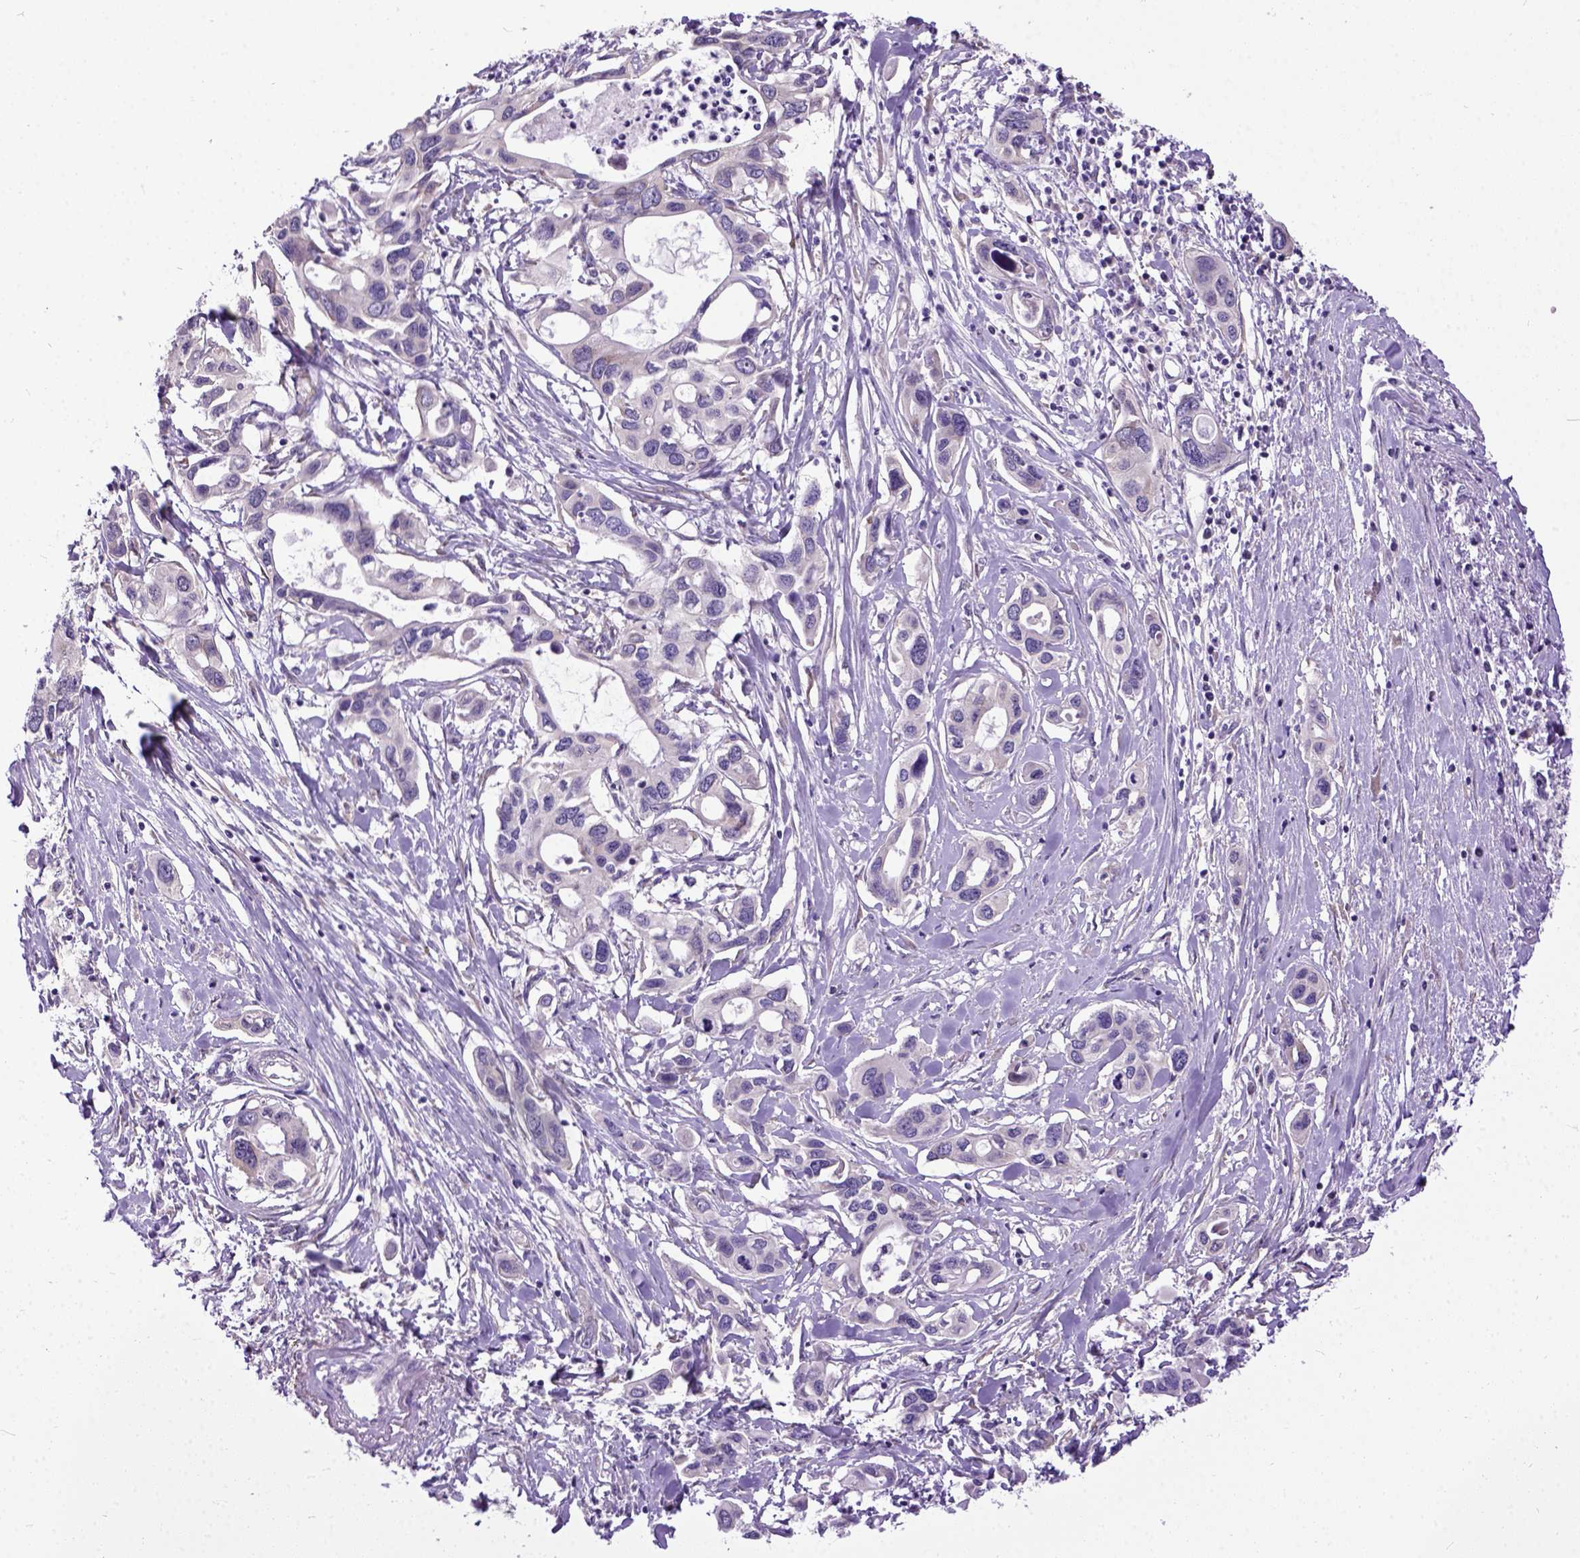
{"staining": {"intensity": "negative", "quantity": "none", "location": "none"}, "tissue": "pancreatic cancer", "cell_type": "Tumor cells", "image_type": "cancer", "snomed": [{"axis": "morphology", "description": "Adenocarcinoma, NOS"}, {"axis": "topography", "description": "Pancreas"}], "caption": "Tumor cells are negative for protein expression in human adenocarcinoma (pancreatic). (DAB (3,3'-diaminobenzidine) immunohistochemistry, high magnification).", "gene": "NEK5", "patient": {"sex": "male", "age": 60}}